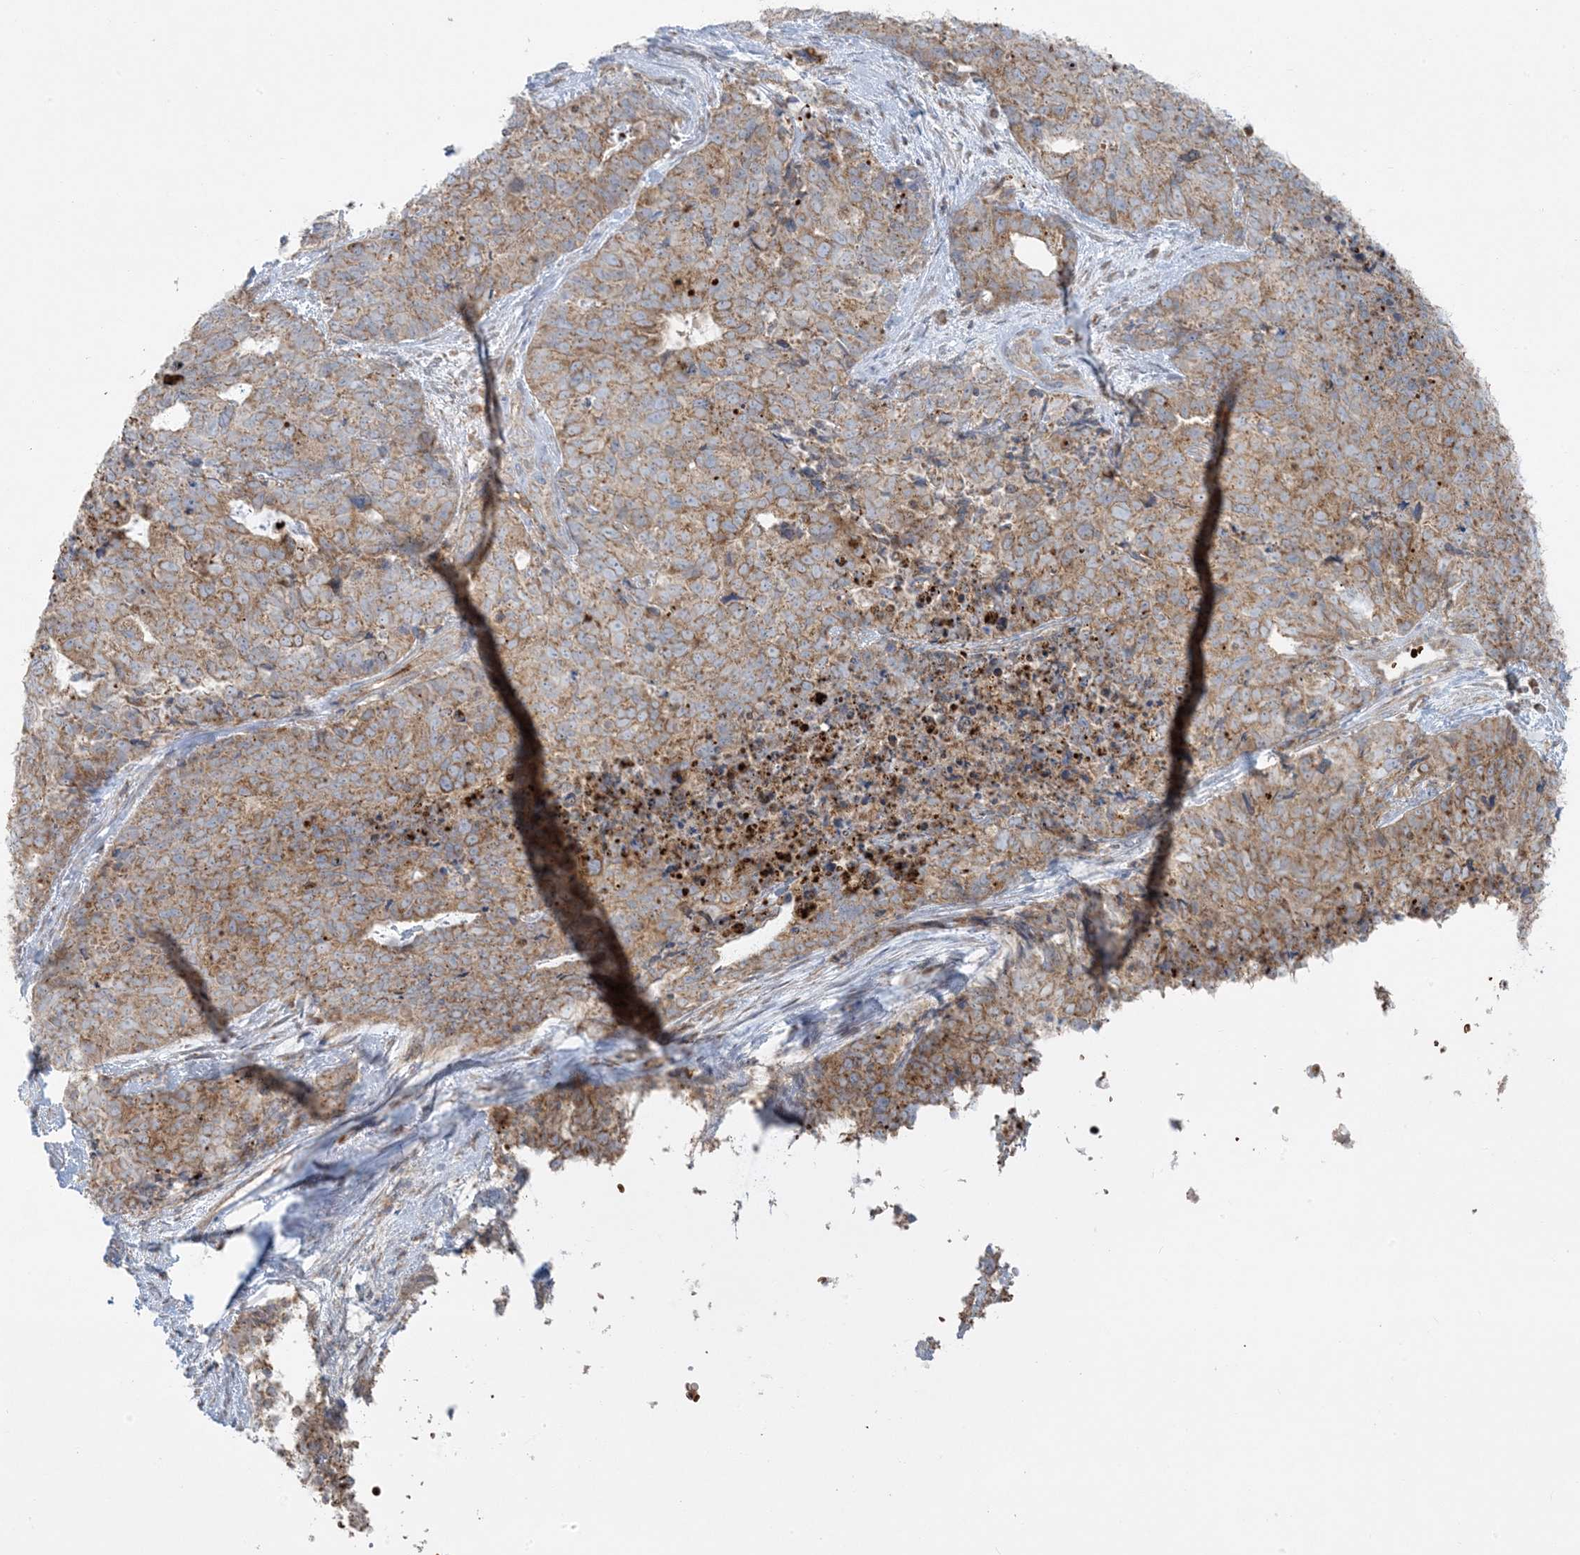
{"staining": {"intensity": "moderate", "quantity": ">75%", "location": "cytoplasmic/membranous"}, "tissue": "cervical cancer", "cell_type": "Tumor cells", "image_type": "cancer", "snomed": [{"axis": "morphology", "description": "Squamous cell carcinoma, NOS"}, {"axis": "topography", "description": "Cervix"}], "caption": "Protein staining of cervical squamous cell carcinoma tissue reveals moderate cytoplasmic/membranous positivity in about >75% of tumor cells.", "gene": "PIK3R4", "patient": {"sex": "female", "age": 63}}